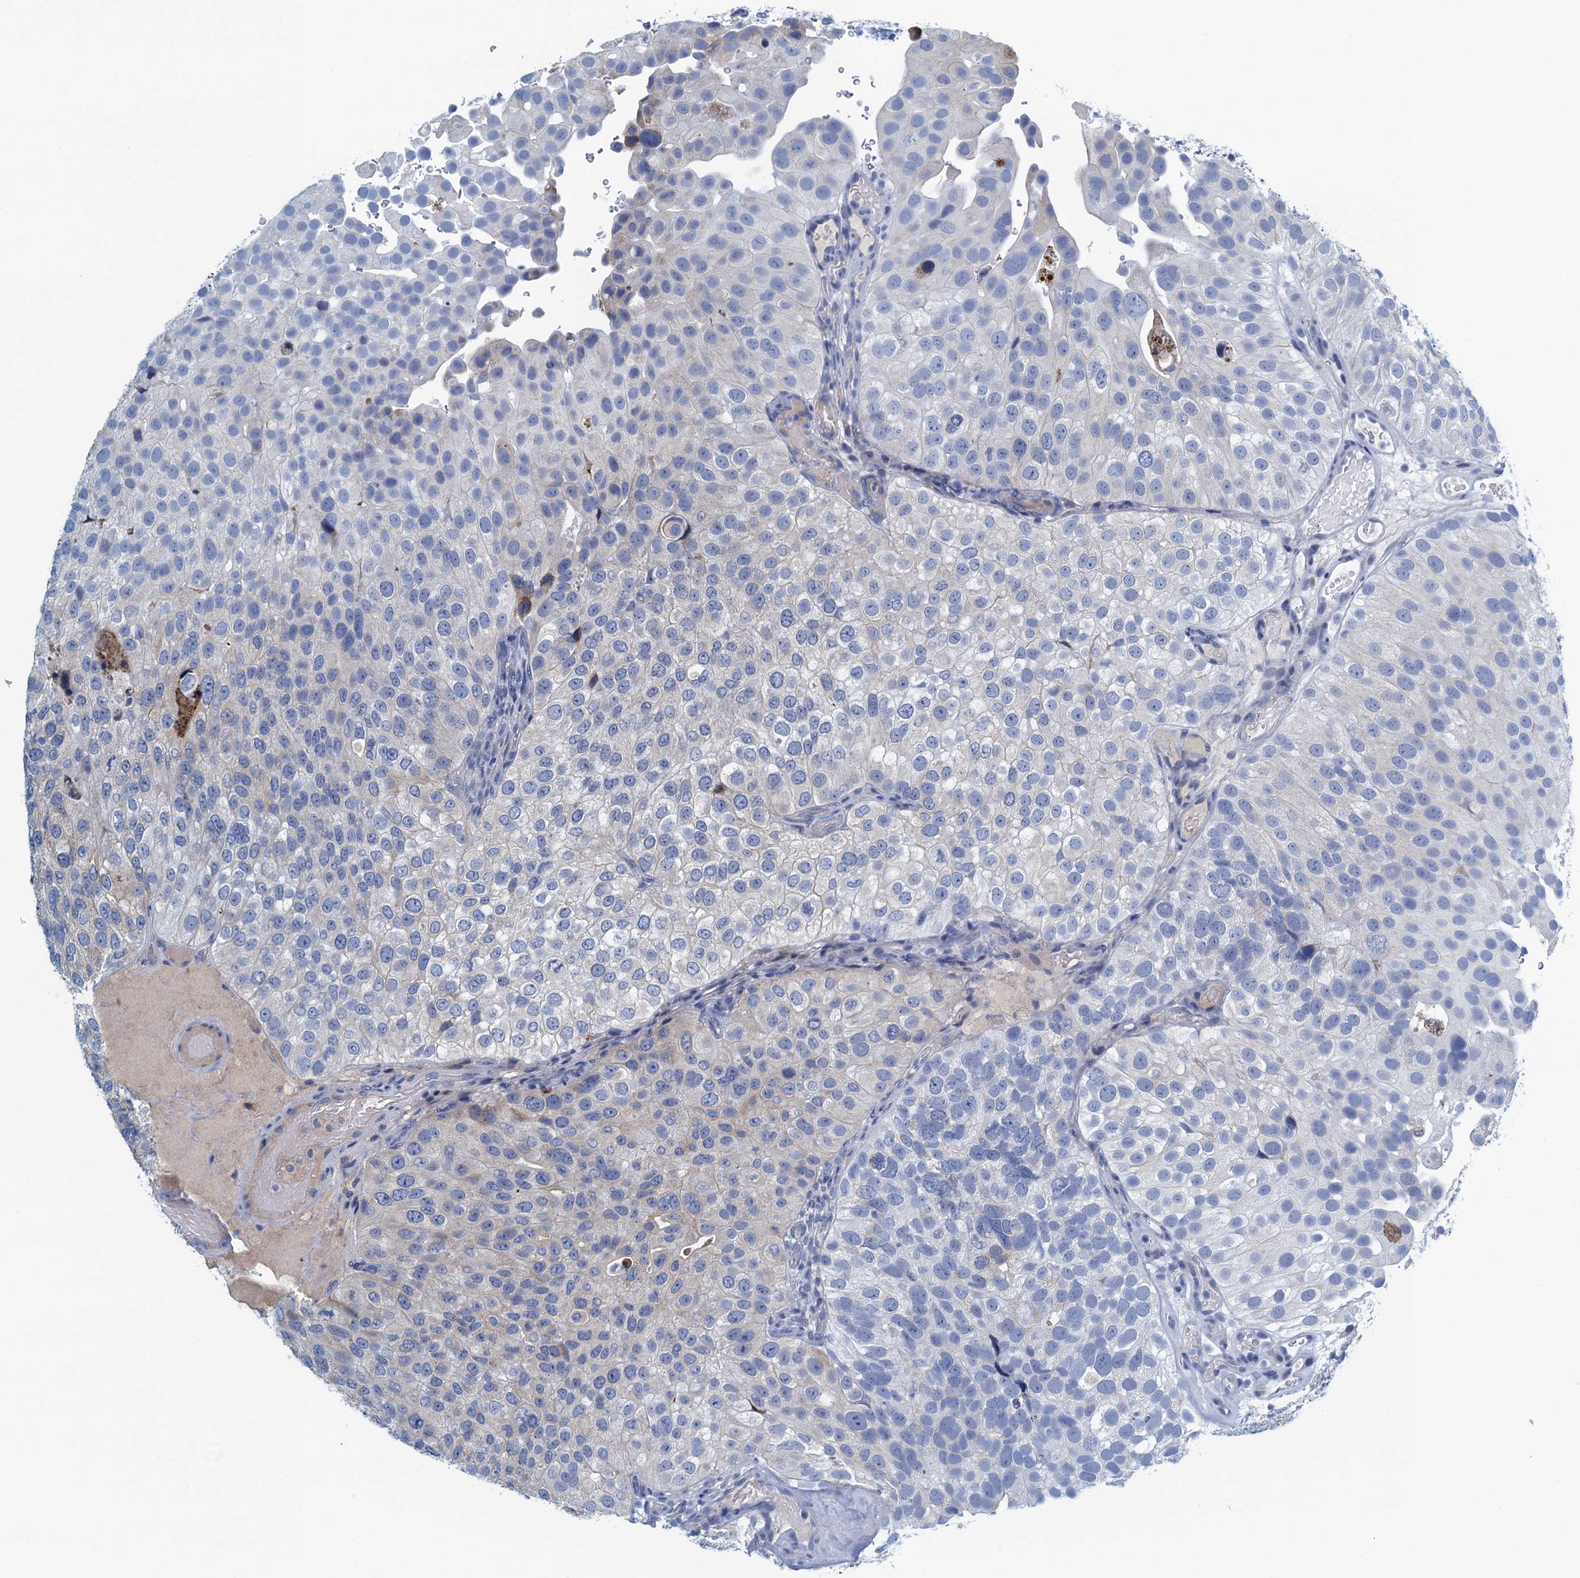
{"staining": {"intensity": "negative", "quantity": "none", "location": "none"}, "tissue": "urothelial cancer", "cell_type": "Tumor cells", "image_type": "cancer", "snomed": [{"axis": "morphology", "description": "Urothelial carcinoma, Low grade"}, {"axis": "topography", "description": "Urinary bladder"}], "caption": "IHC photomicrograph of human low-grade urothelial carcinoma stained for a protein (brown), which shows no positivity in tumor cells. (Stains: DAB immunohistochemistry (IHC) with hematoxylin counter stain, Microscopy: brightfield microscopy at high magnification).", "gene": "C10orf88", "patient": {"sex": "male", "age": 78}}